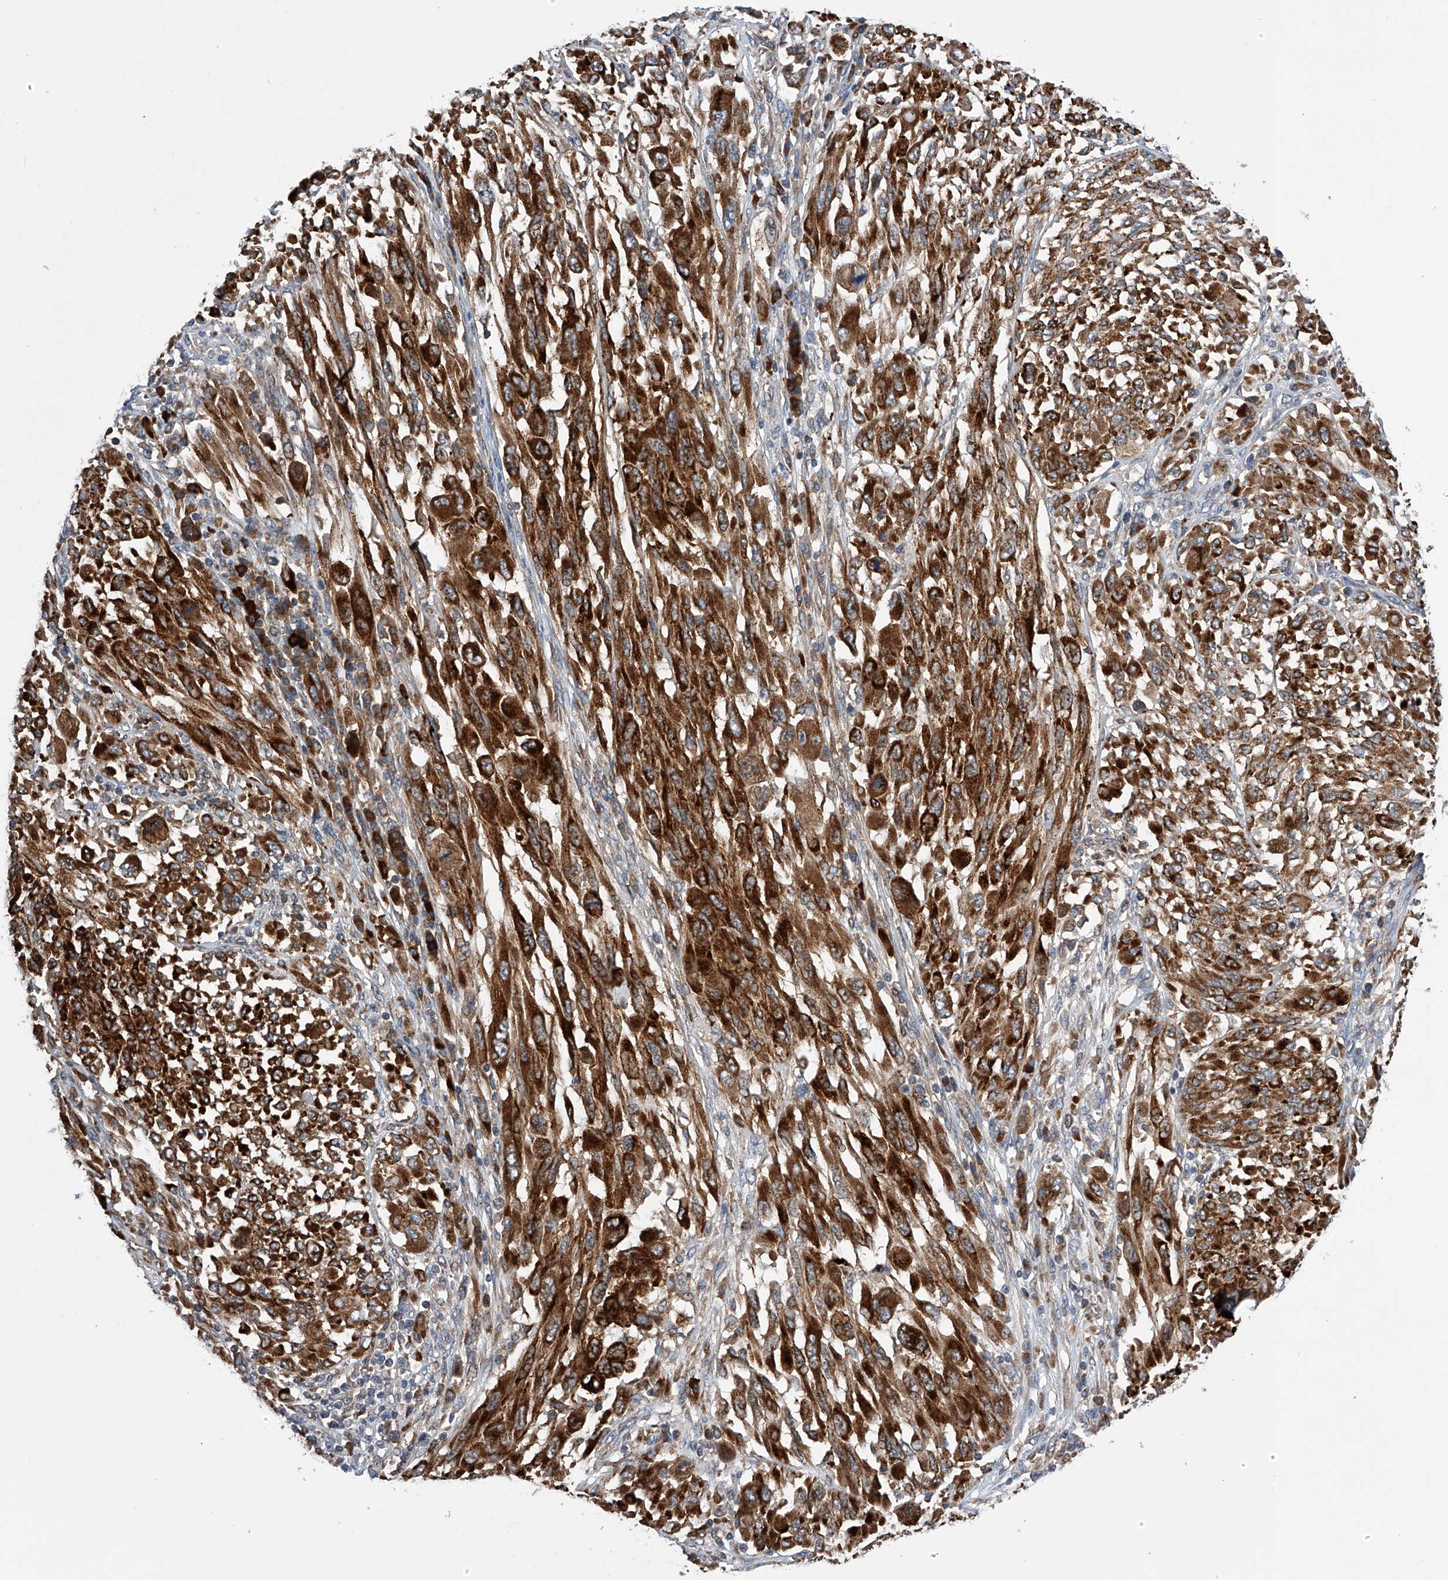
{"staining": {"intensity": "strong", "quantity": ">75%", "location": "cytoplasmic/membranous"}, "tissue": "melanoma", "cell_type": "Tumor cells", "image_type": "cancer", "snomed": [{"axis": "morphology", "description": "Malignant melanoma, NOS"}, {"axis": "topography", "description": "Skin"}], "caption": "This is an image of IHC staining of malignant melanoma, which shows strong positivity in the cytoplasmic/membranous of tumor cells.", "gene": "SPOCK1", "patient": {"sex": "female", "age": 91}}